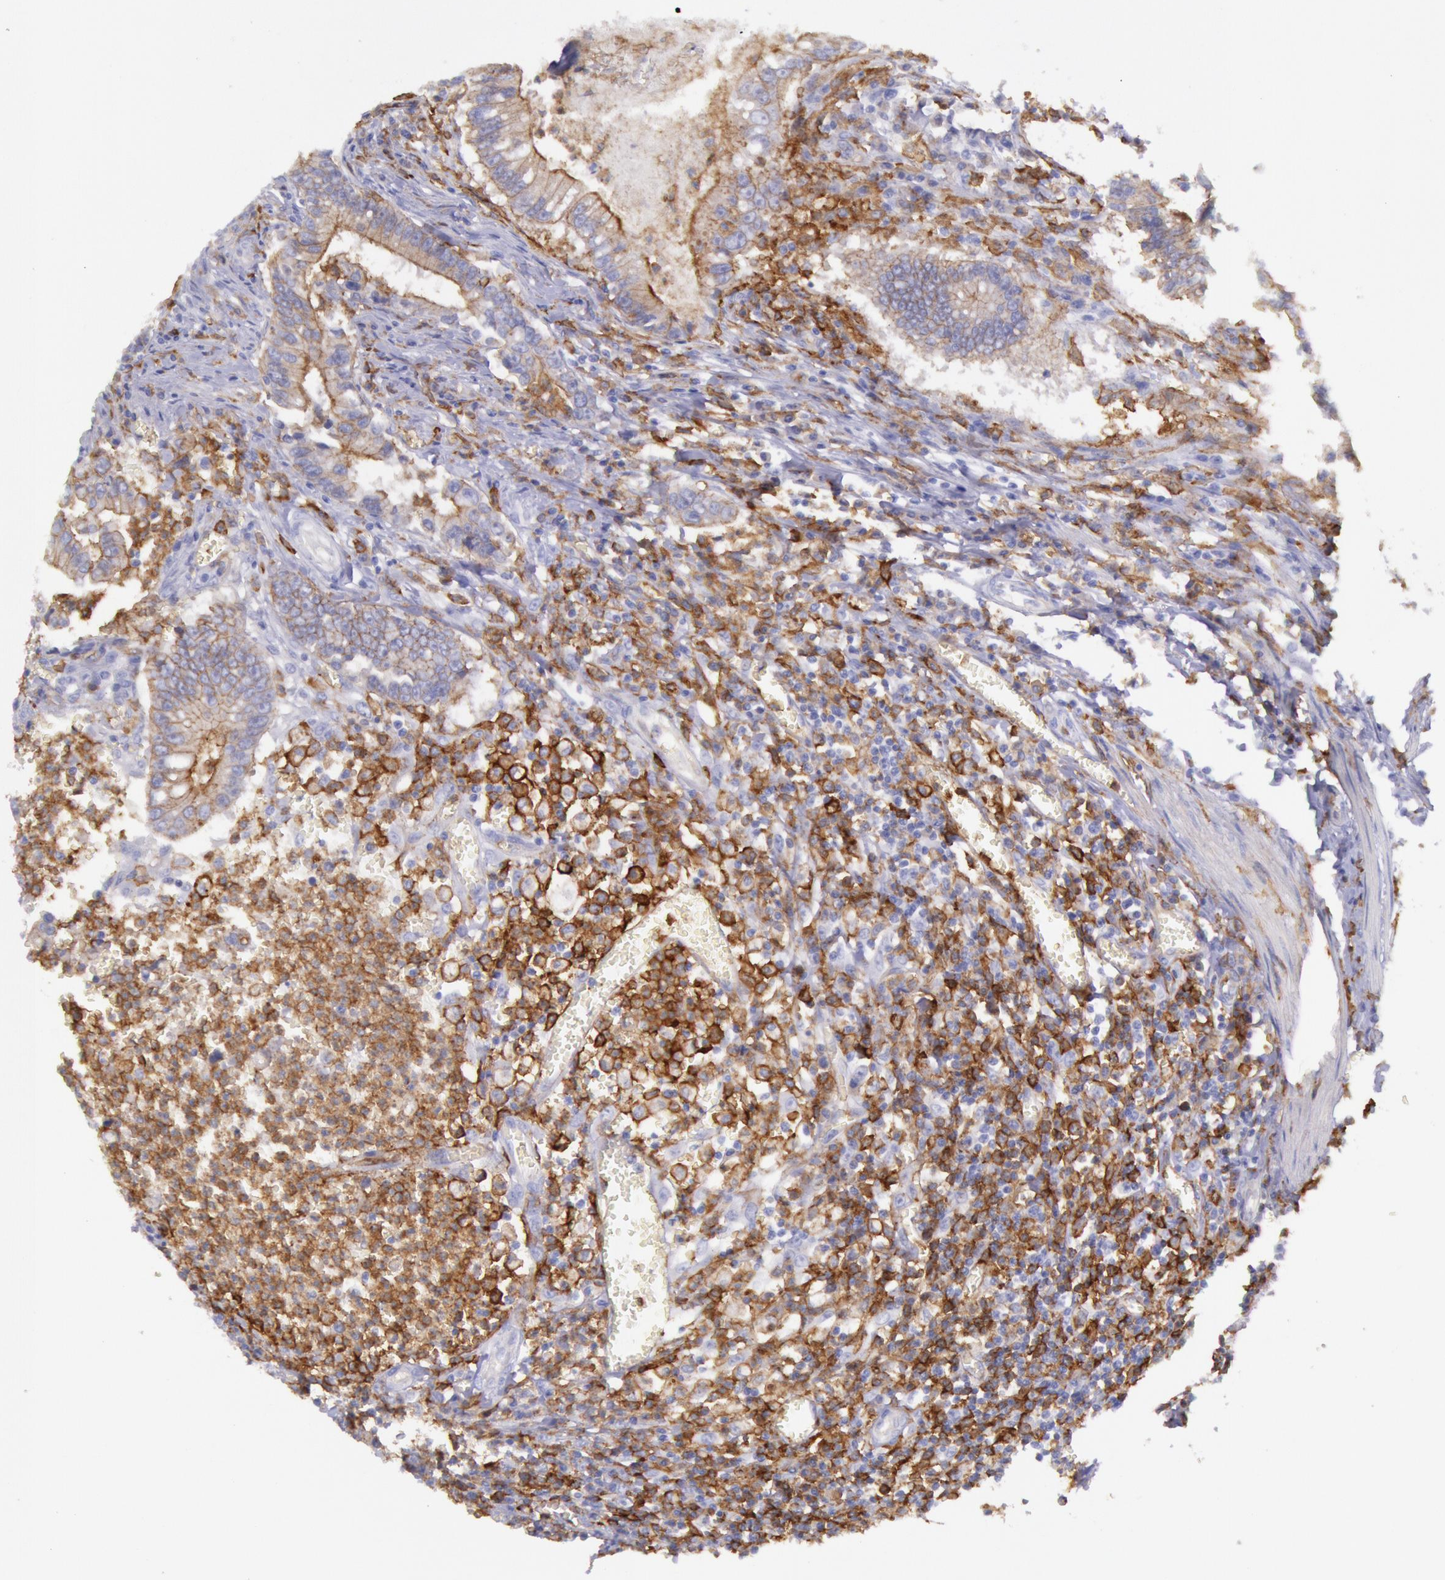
{"staining": {"intensity": "weak", "quantity": "25%-75%", "location": "cytoplasmic/membranous"}, "tissue": "colorectal cancer", "cell_type": "Tumor cells", "image_type": "cancer", "snomed": [{"axis": "morphology", "description": "Adenocarcinoma, NOS"}, {"axis": "topography", "description": "Rectum"}], "caption": "Weak cytoplasmic/membranous protein staining is identified in about 25%-75% of tumor cells in colorectal adenocarcinoma.", "gene": "LYN", "patient": {"sex": "female", "age": 81}}